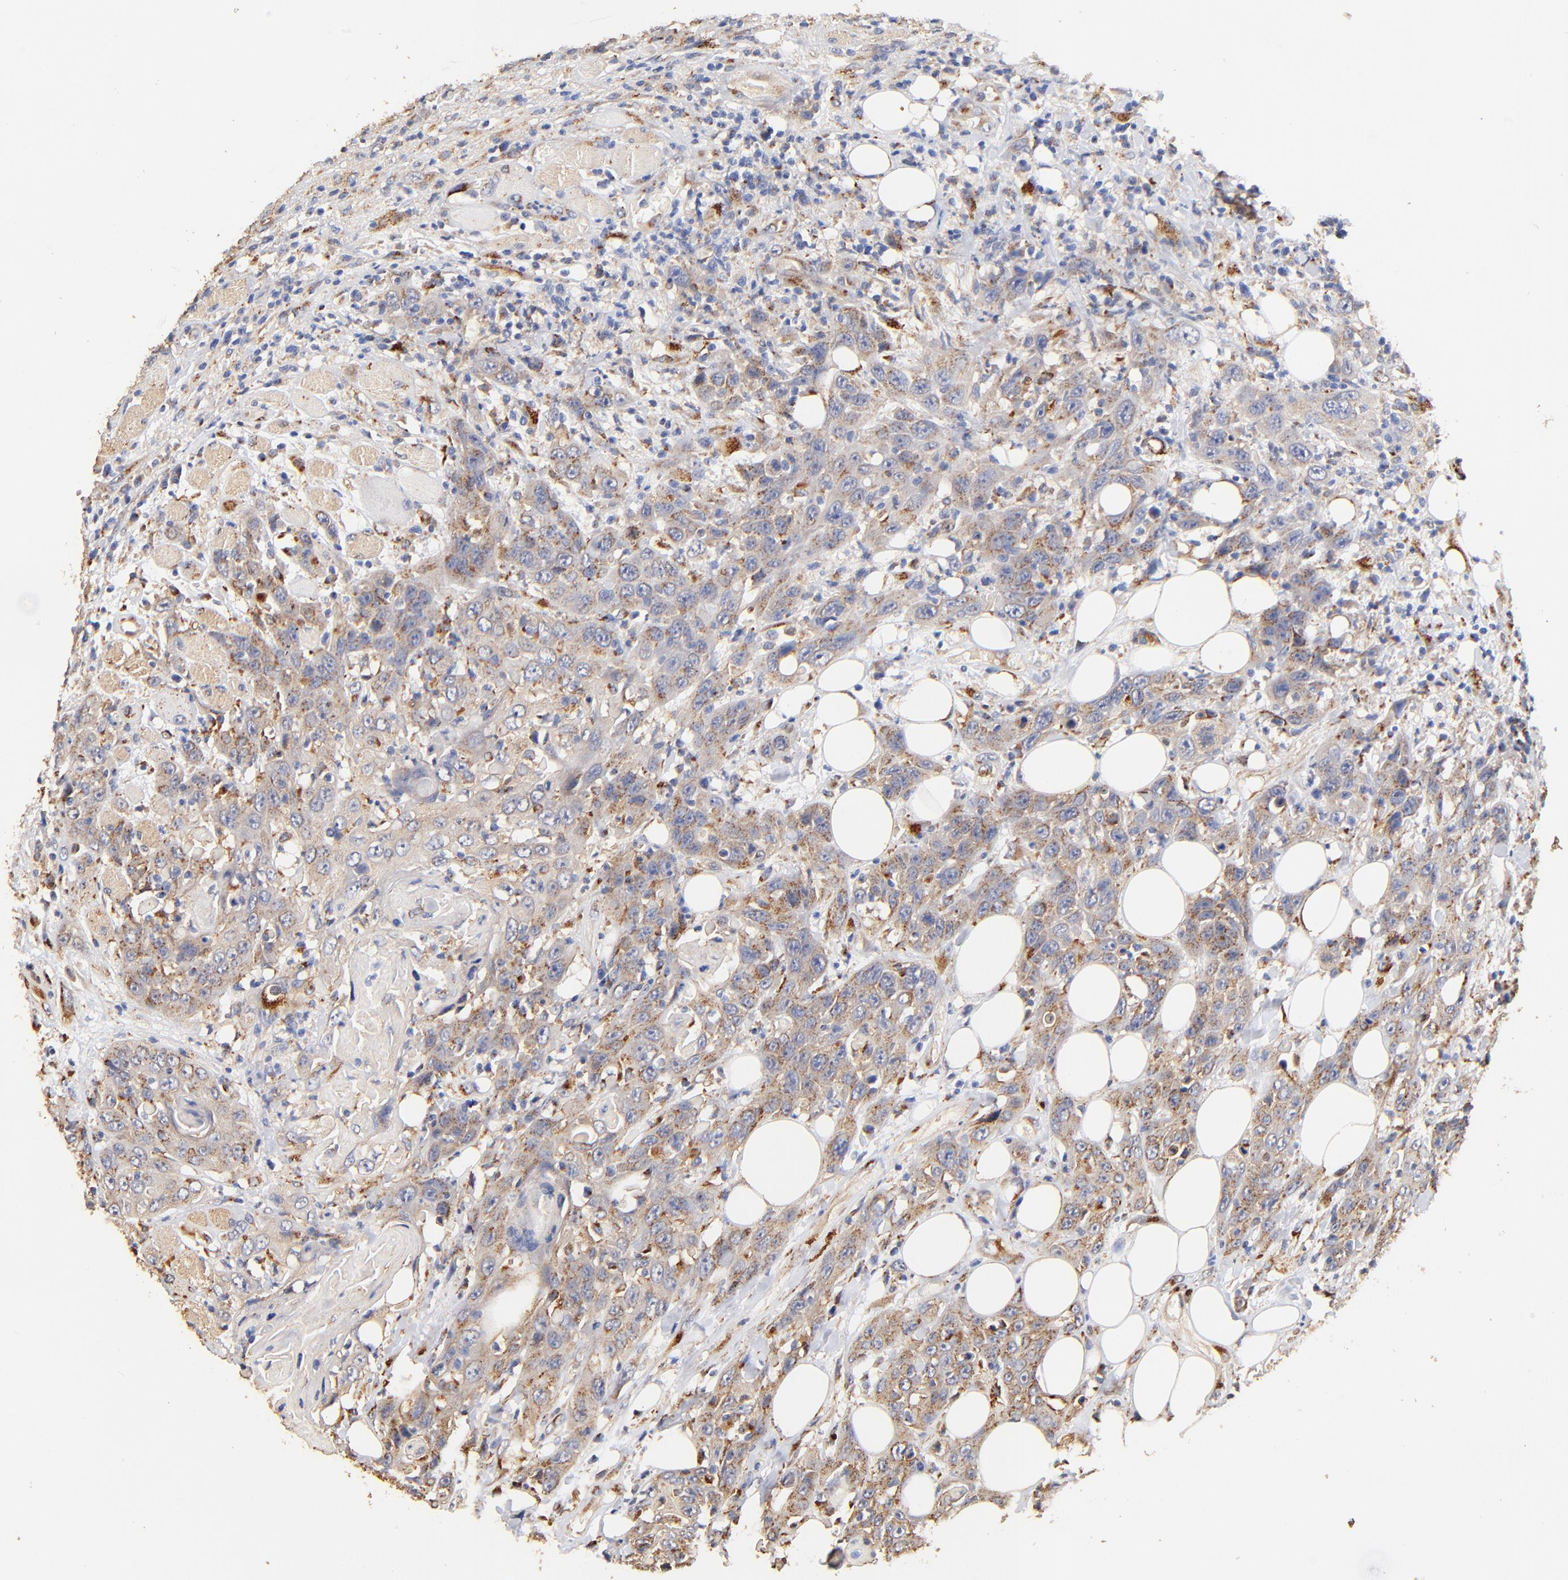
{"staining": {"intensity": "weak", "quantity": ">75%", "location": "cytoplasmic/membranous"}, "tissue": "head and neck cancer", "cell_type": "Tumor cells", "image_type": "cancer", "snomed": [{"axis": "morphology", "description": "Squamous cell carcinoma, NOS"}, {"axis": "topography", "description": "Head-Neck"}], "caption": "Head and neck cancer (squamous cell carcinoma) stained for a protein (brown) displays weak cytoplasmic/membranous positive positivity in about >75% of tumor cells.", "gene": "FMNL3", "patient": {"sex": "female", "age": 84}}